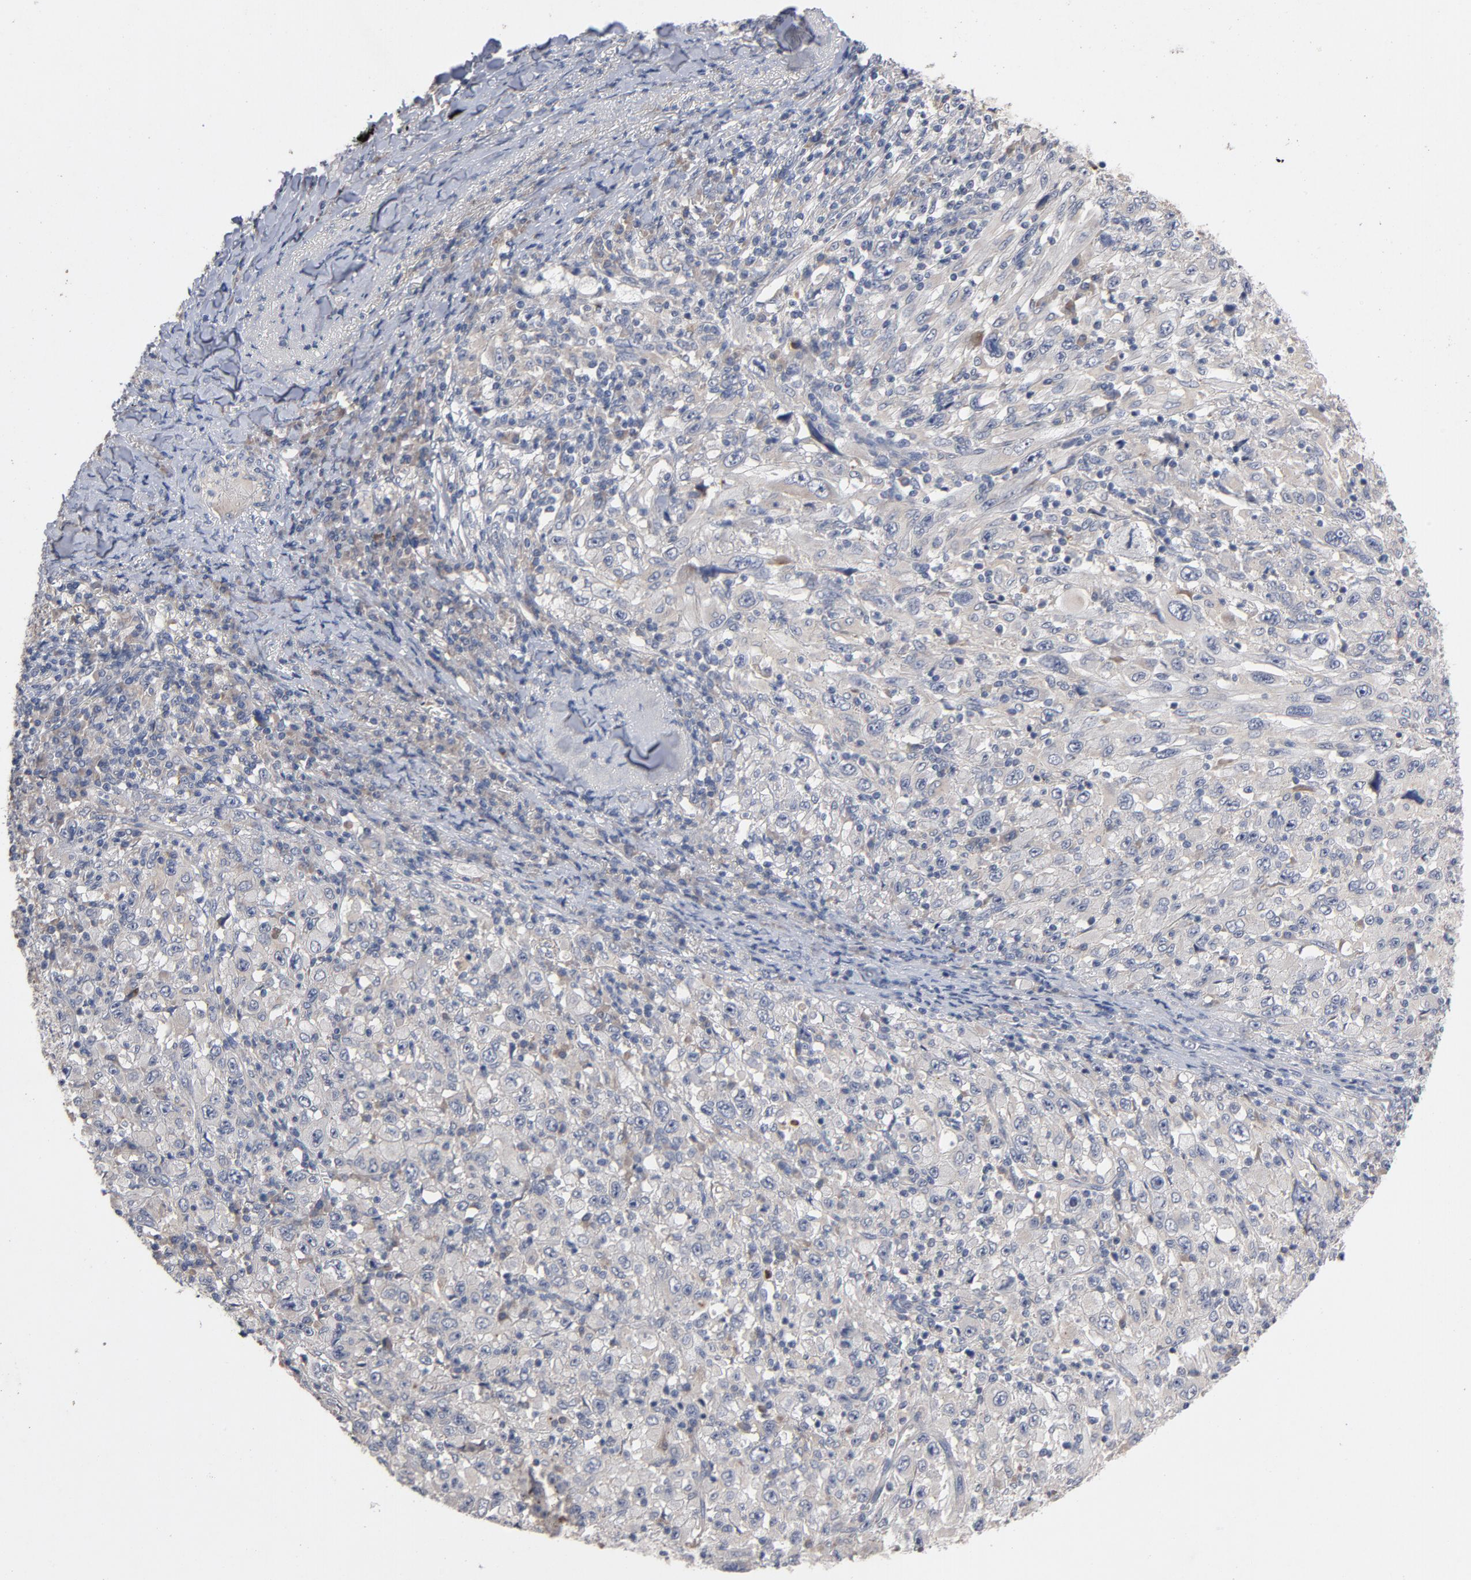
{"staining": {"intensity": "weak", "quantity": "25%-75%", "location": "cytoplasmic/membranous"}, "tissue": "melanoma", "cell_type": "Tumor cells", "image_type": "cancer", "snomed": [{"axis": "morphology", "description": "Malignant melanoma, Metastatic site"}, {"axis": "topography", "description": "Skin"}], "caption": "Melanoma stained with a brown dye shows weak cytoplasmic/membranous positive expression in about 25%-75% of tumor cells.", "gene": "CCDC134", "patient": {"sex": "female", "age": 56}}